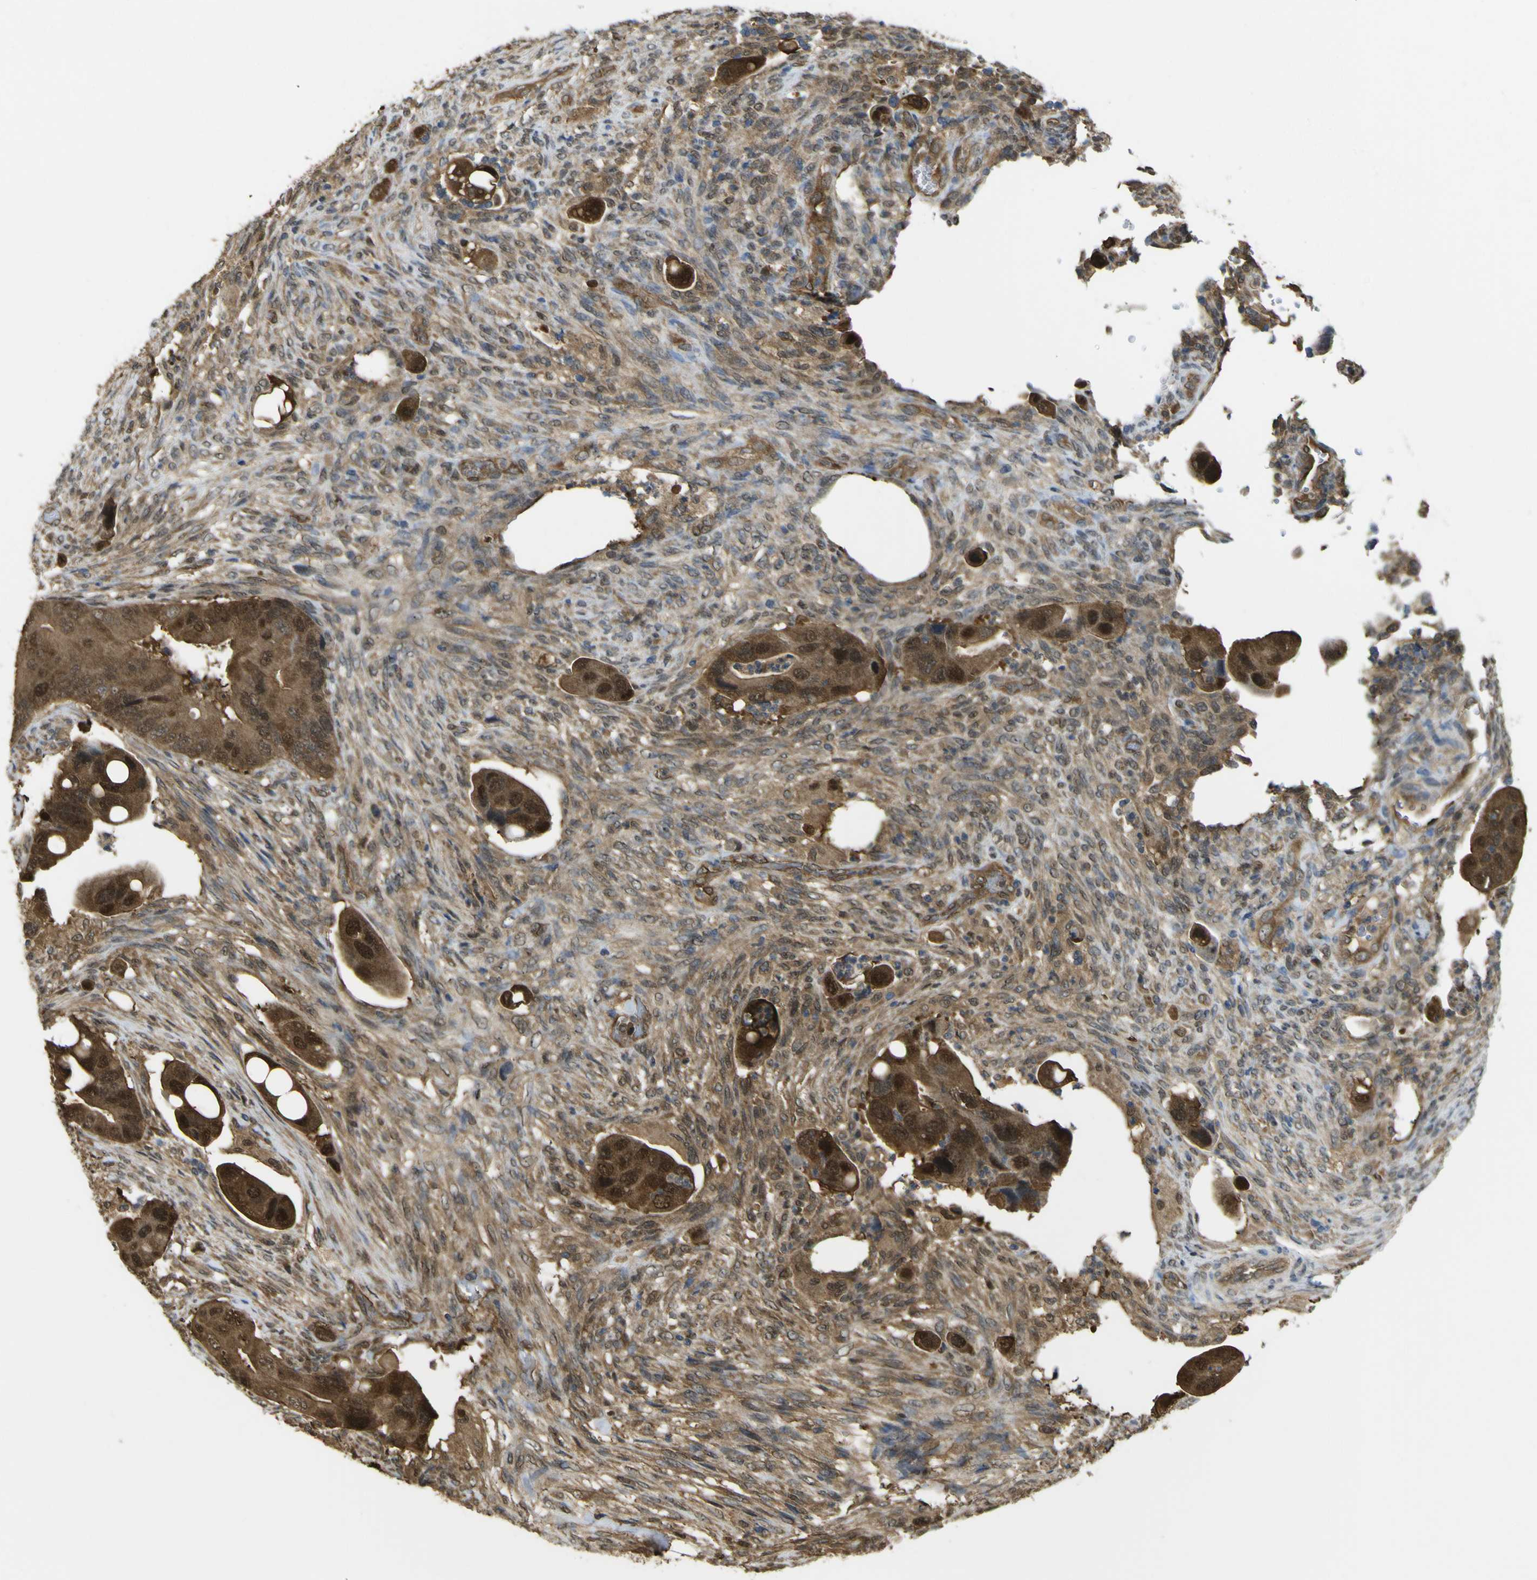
{"staining": {"intensity": "strong", "quantity": ">75%", "location": "cytoplasmic/membranous,nuclear"}, "tissue": "colorectal cancer", "cell_type": "Tumor cells", "image_type": "cancer", "snomed": [{"axis": "morphology", "description": "Adenocarcinoma, NOS"}, {"axis": "topography", "description": "Rectum"}], "caption": "Immunohistochemical staining of colorectal cancer displays high levels of strong cytoplasmic/membranous and nuclear staining in approximately >75% of tumor cells. The staining was performed using DAB, with brown indicating positive protein expression. Nuclei are stained blue with hematoxylin.", "gene": "YWHAG", "patient": {"sex": "female", "age": 57}}